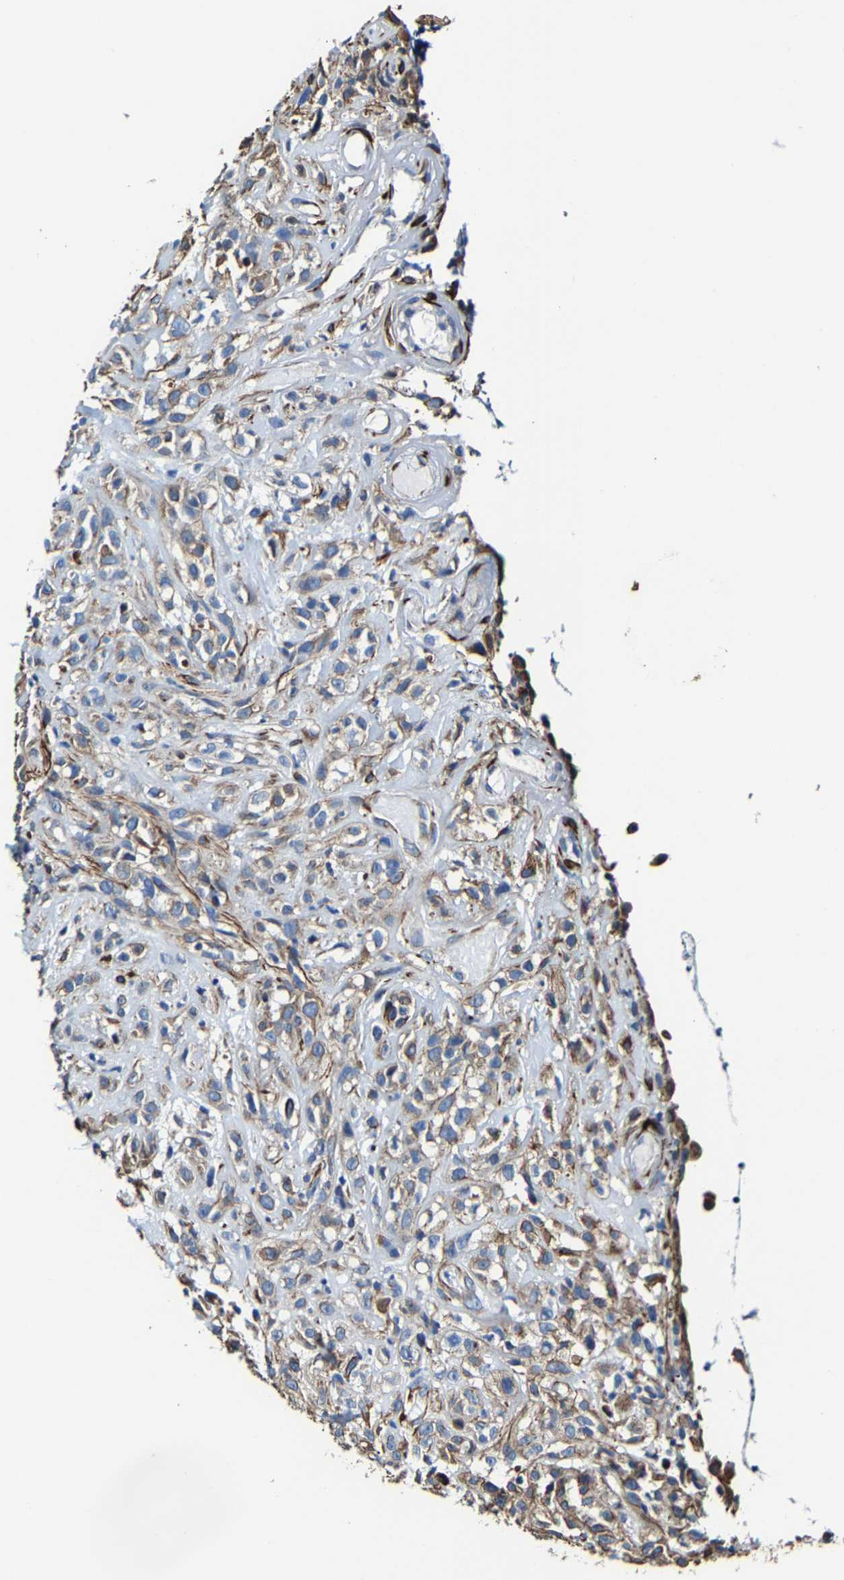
{"staining": {"intensity": "moderate", "quantity": "25%-75%", "location": "cytoplasmic/membranous"}, "tissue": "head and neck cancer", "cell_type": "Tumor cells", "image_type": "cancer", "snomed": [{"axis": "morphology", "description": "Normal tissue, NOS"}, {"axis": "morphology", "description": "Squamous cell carcinoma, NOS"}, {"axis": "topography", "description": "Cartilage tissue"}, {"axis": "topography", "description": "Head-Neck"}], "caption": "Head and neck cancer stained for a protein reveals moderate cytoplasmic/membranous positivity in tumor cells. (DAB (3,3'-diaminobenzidine) IHC, brown staining for protein, blue staining for nuclei).", "gene": "MMEL1", "patient": {"sex": "male", "age": 62}}